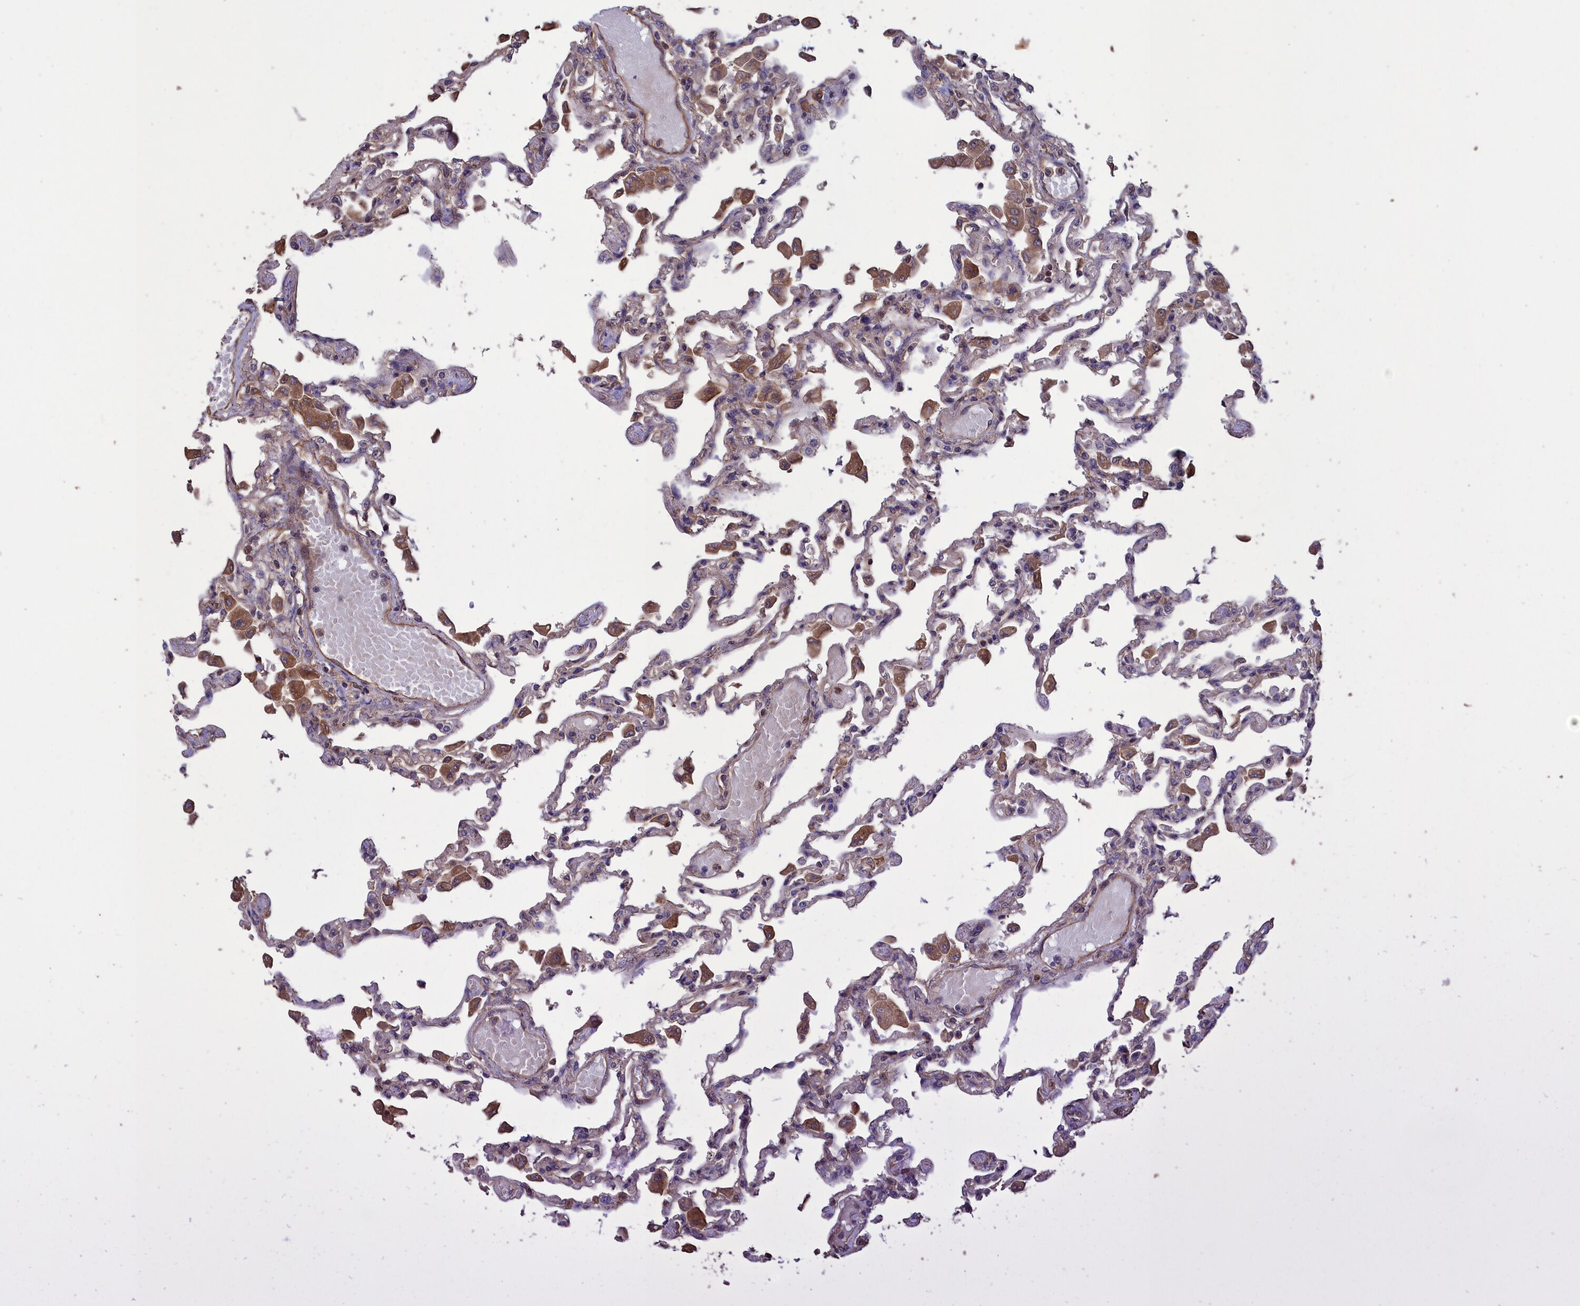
{"staining": {"intensity": "moderate", "quantity": "<25%", "location": "cytoplasmic/membranous"}, "tissue": "lung", "cell_type": "Alveolar cells", "image_type": "normal", "snomed": [{"axis": "morphology", "description": "Normal tissue, NOS"}, {"axis": "topography", "description": "Bronchus"}, {"axis": "topography", "description": "Lung"}], "caption": "Immunohistochemical staining of normal lung displays low levels of moderate cytoplasmic/membranous staining in approximately <25% of alveolar cells. Nuclei are stained in blue.", "gene": "DAPK3", "patient": {"sex": "female", "age": 49}}